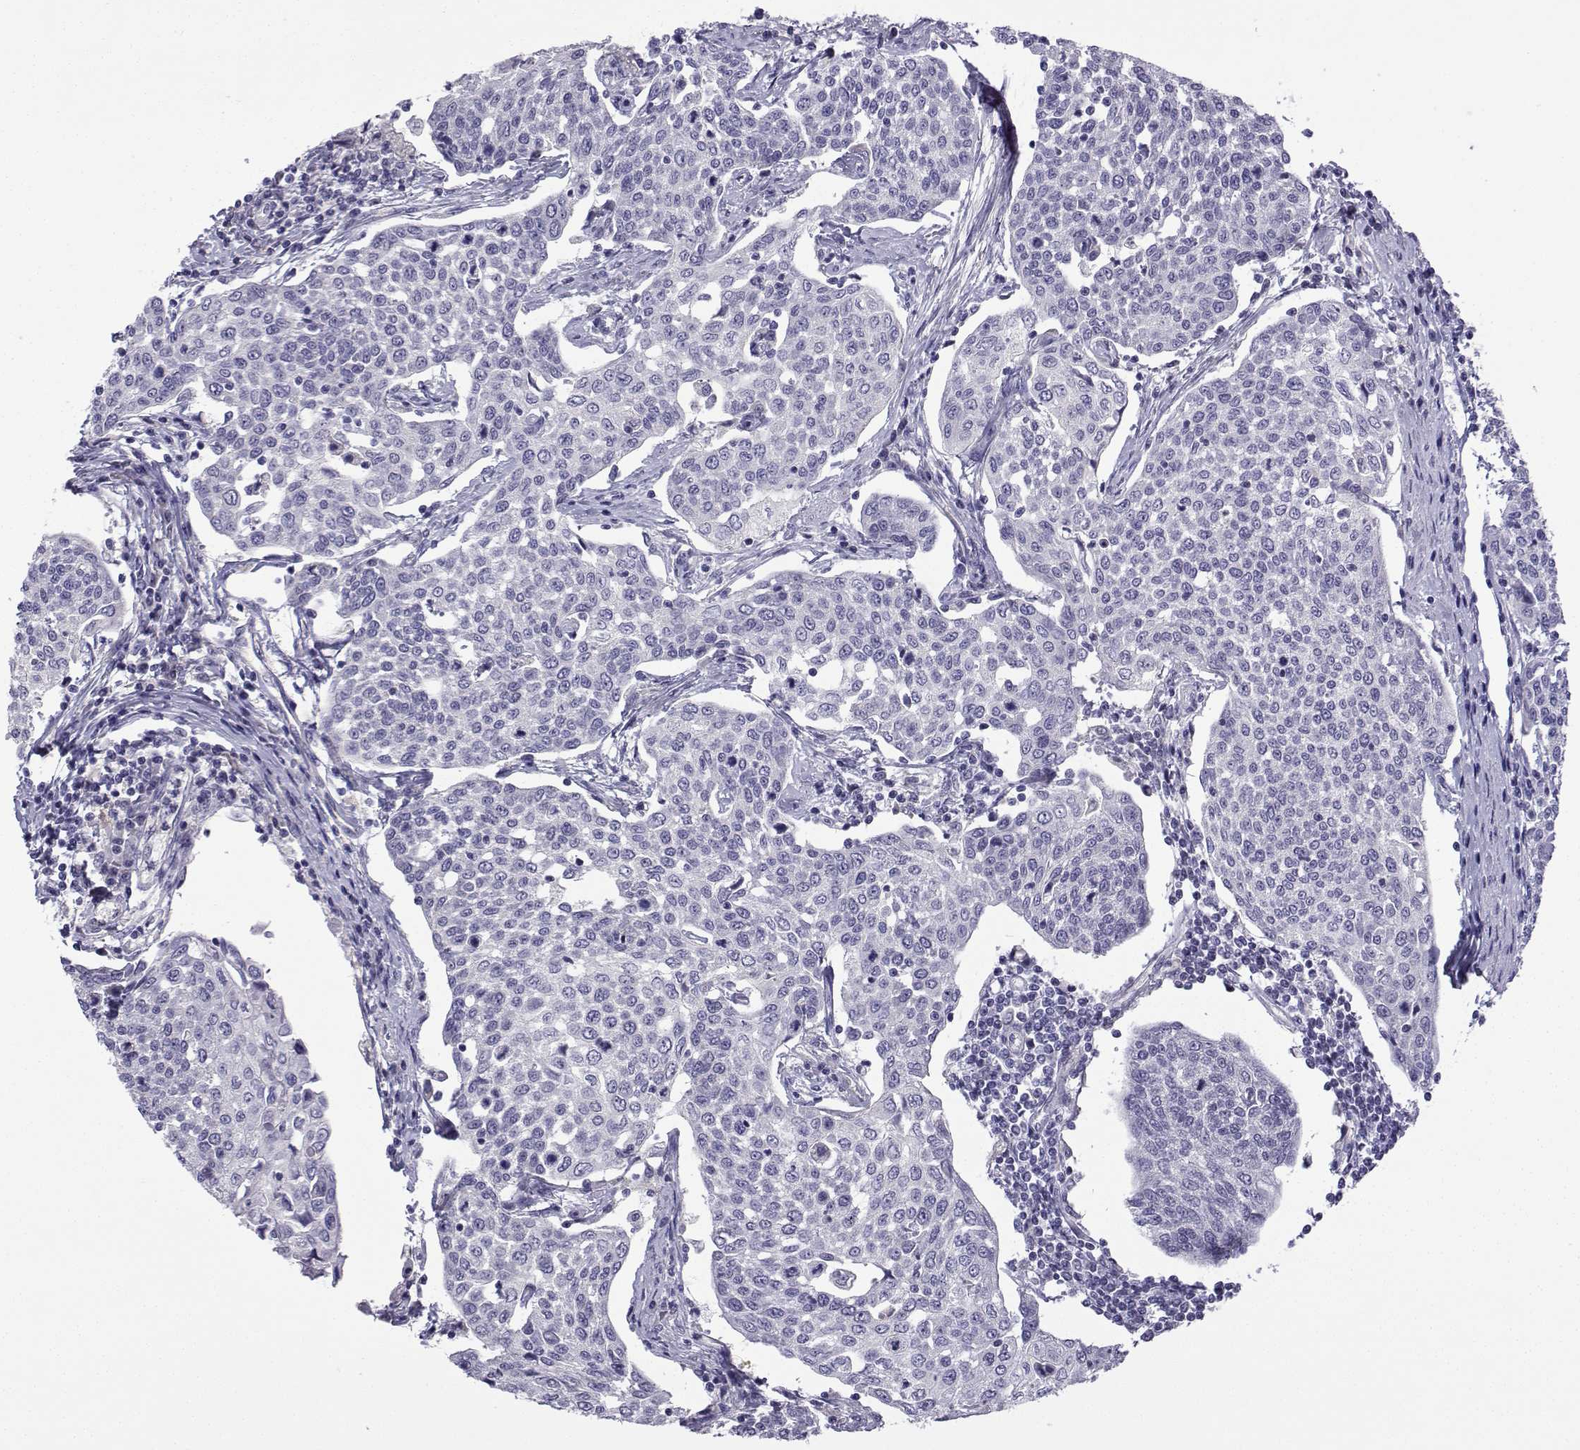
{"staining": {"intensity": "negative", "quantity": "none", "location": "none"}, "tissue": "cervical cancer", "cell_type": "Tumor cells", "image_type": "cancer", "snomed": [{"axis": "morphology", "description": "Squamous cell carcinoma, NOS"}, {"axis": "topography", "description": "Cervix"}], "caption": "This is an immunohistochemistry (IHC) image of squamous cell carcinoma (cervical). There is no expression in tumor cells.", "gene": "SPACA7", "patient": {"sex": "female", "age": 34}}